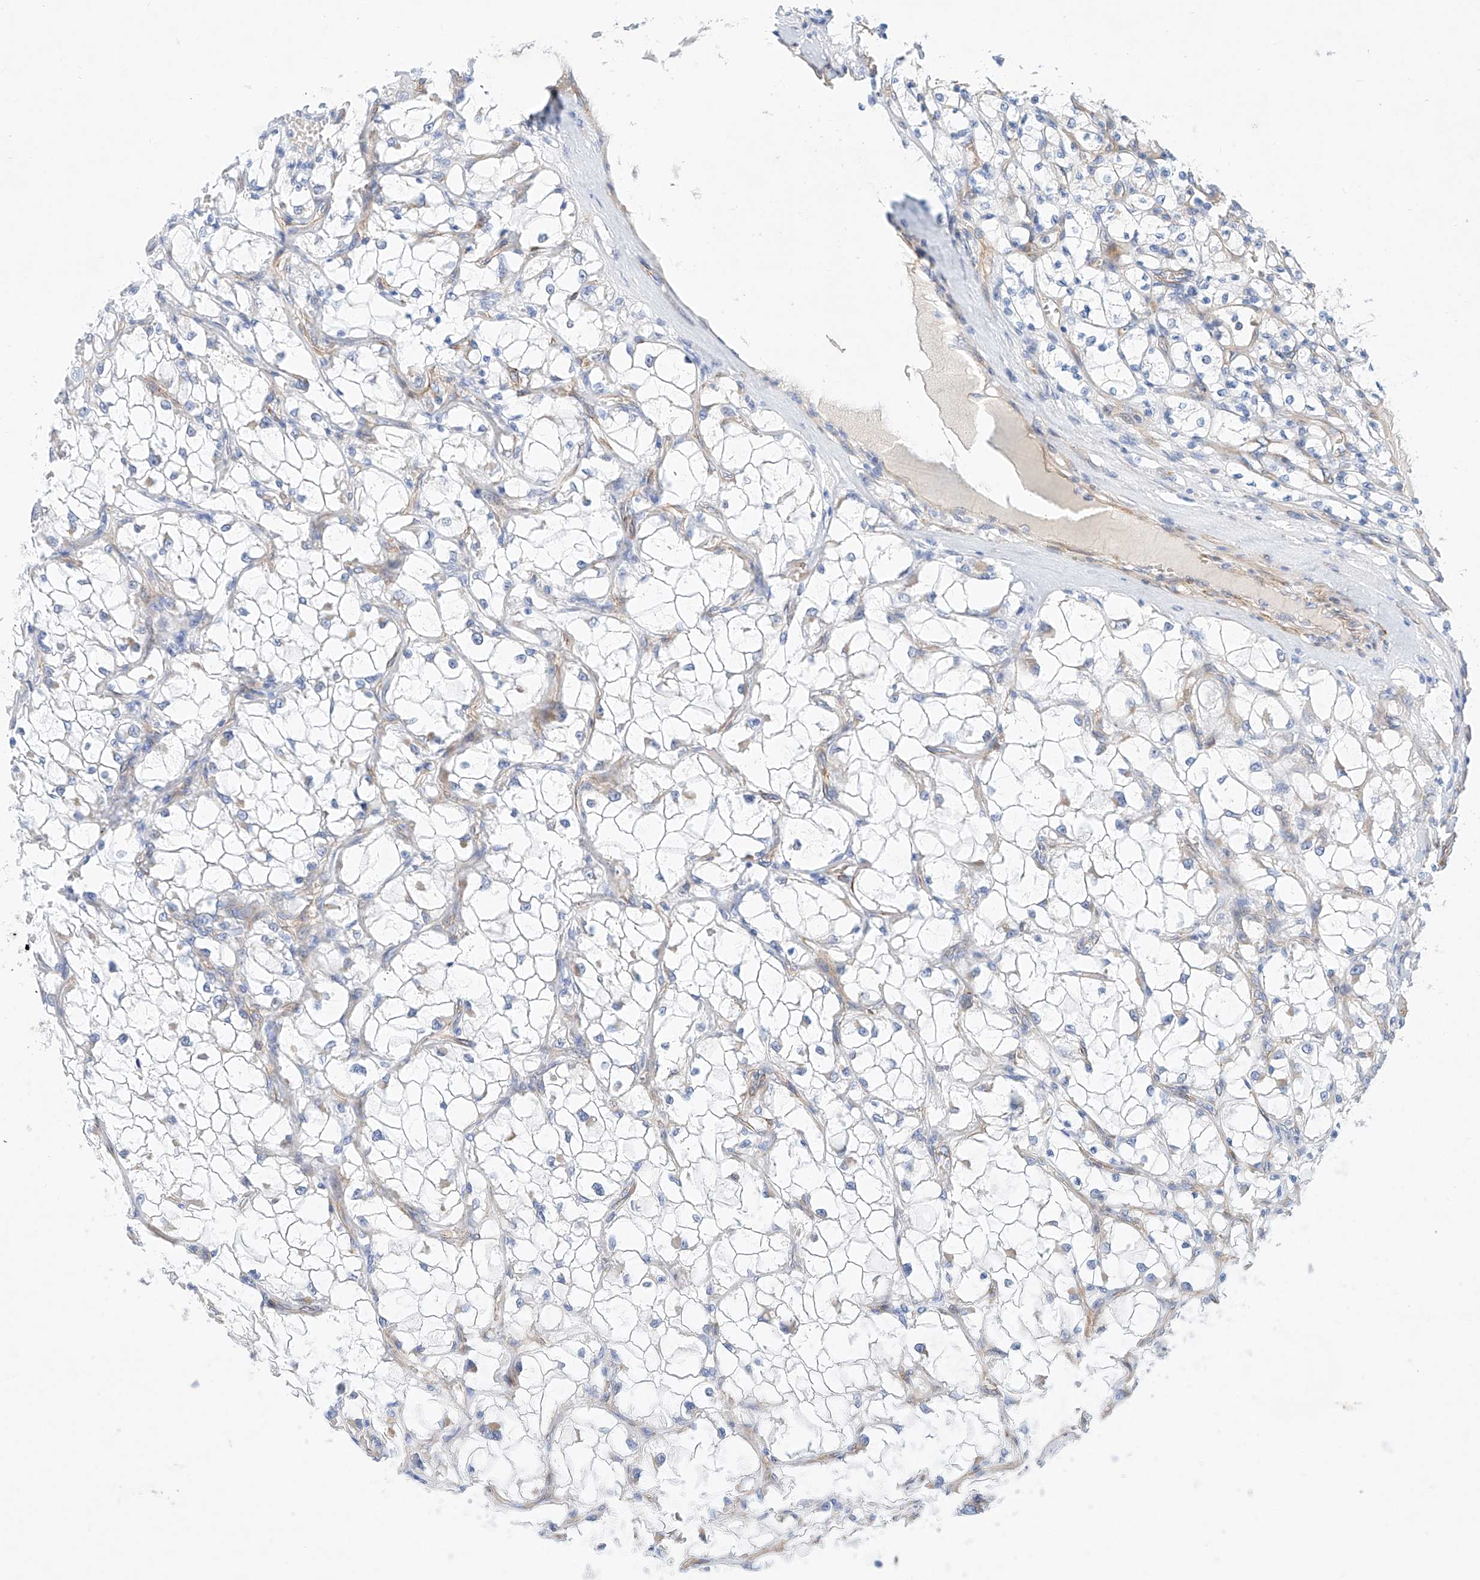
{"staining": {"intensity": "negative", "quantity": "none", "location": "none"}, "tissue": "renal cancer", "cell_type": "Tumor cells", "image_type": "cancer", "snomed": [{"axis": "morphology", "description": "Adenocarcinoma, NOS"}, {"axis": "topography", "description": "Kidney"}], "caption": "DAB (3,3'-diaminobenzidine) immunohistochemical staining of adenocarcinoma (renal) demonstrates no significant expression in tumor cells. (Stains: DAB immunohistochemistry with hematoxylin counter stain, Microscopy: brightfield microscopy at high magnification).", "gene": "SBSPON", "patient": {"sex": "female", "age": 69}}